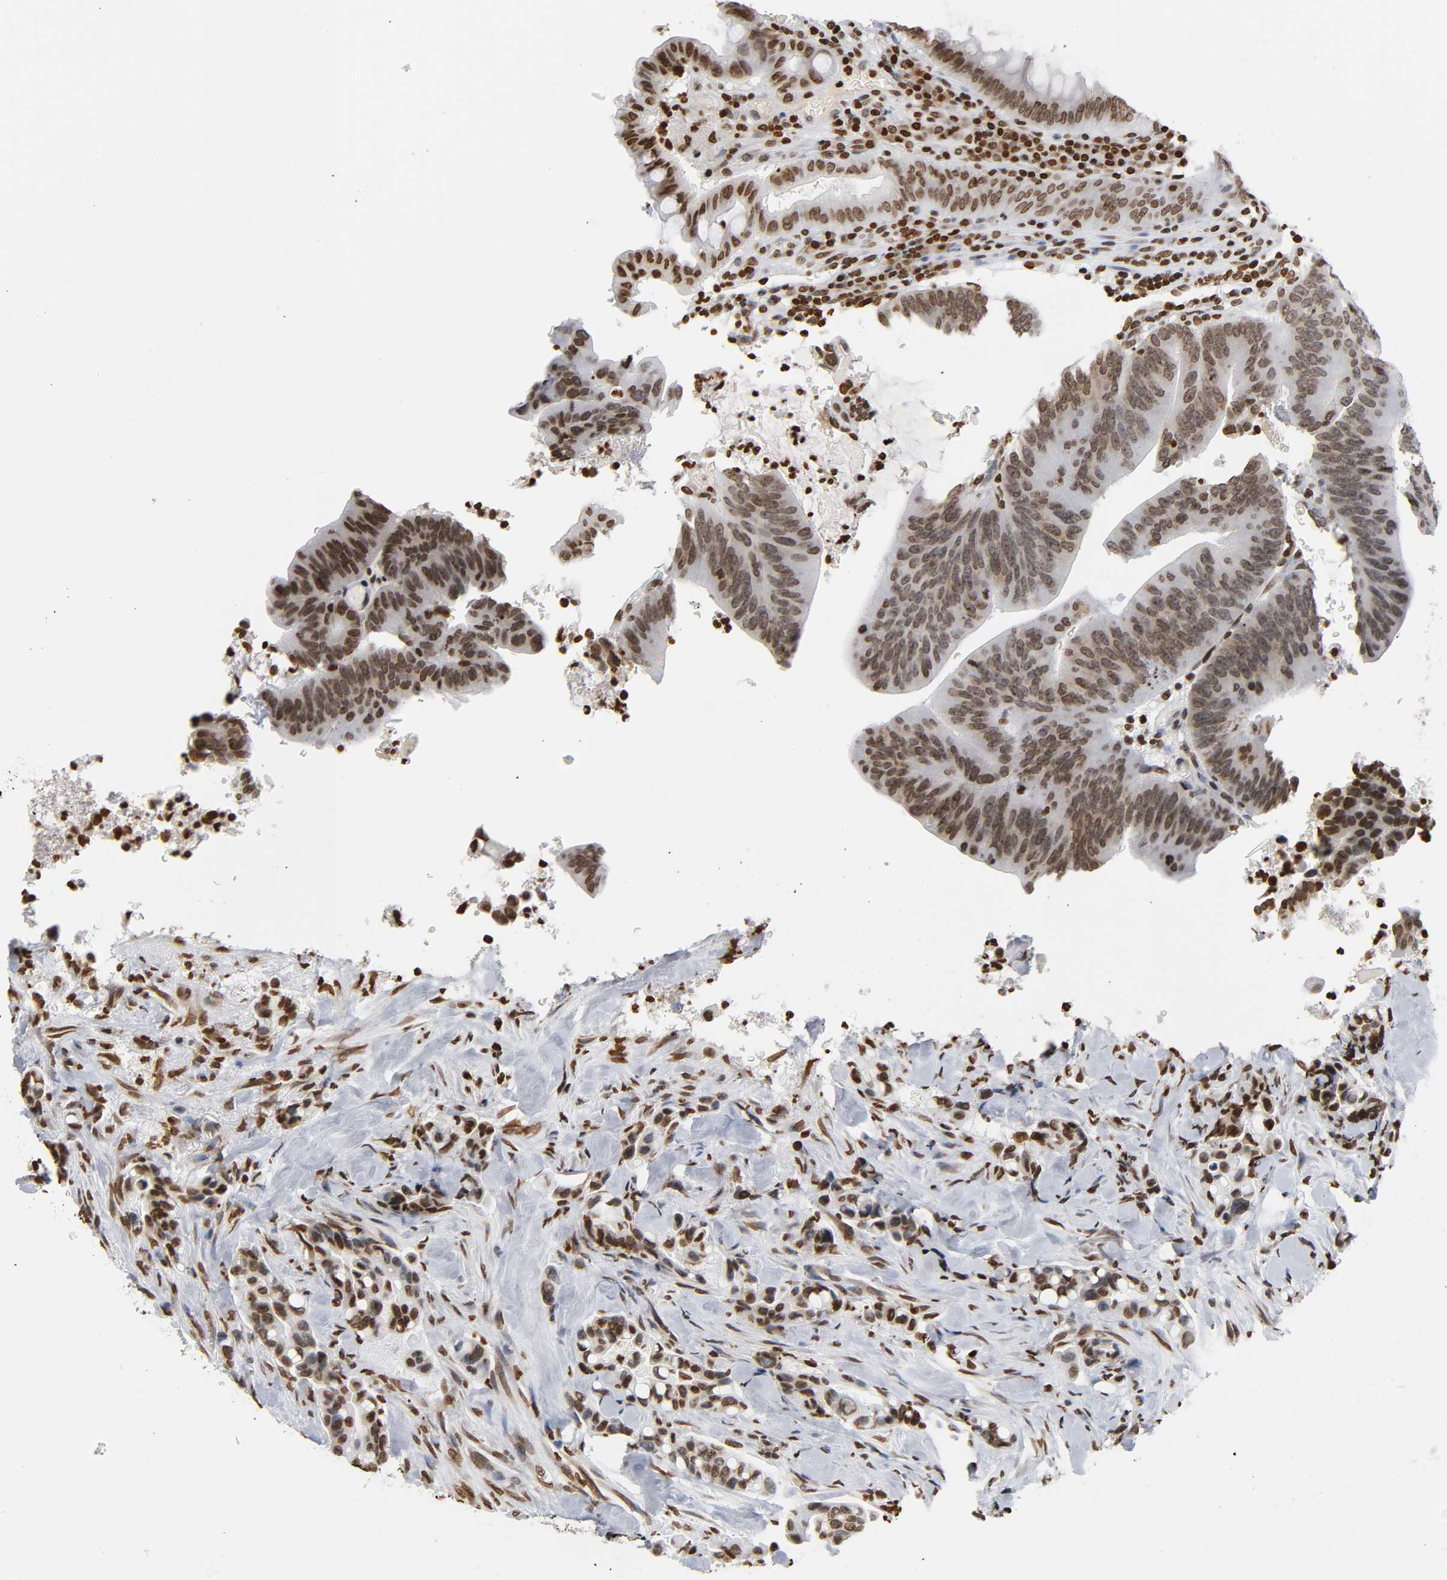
{"staining": {"intensity": "moderate", "quantity": ">75%", "location": "nuclear"}, "tissue": "colorectal cancer", "cell_type": "Tumor cells", "image_type": "cancer", "snomed": [{"axis": "morphology", "description": "Normal tissue, NOS"}, {"axis": "morphology", "description": "Adenocarcinoma, NOS"}, {"axis": "topography", "description": "Colon"}], "caption": "A photomicrograph of colorectal cancer (adenocarcinoma) stained for a protein shows moderate nuclear brown staining in tumor cells.", "gene": "HOXA6", "patient": {"sex": "male", "age": 82}}